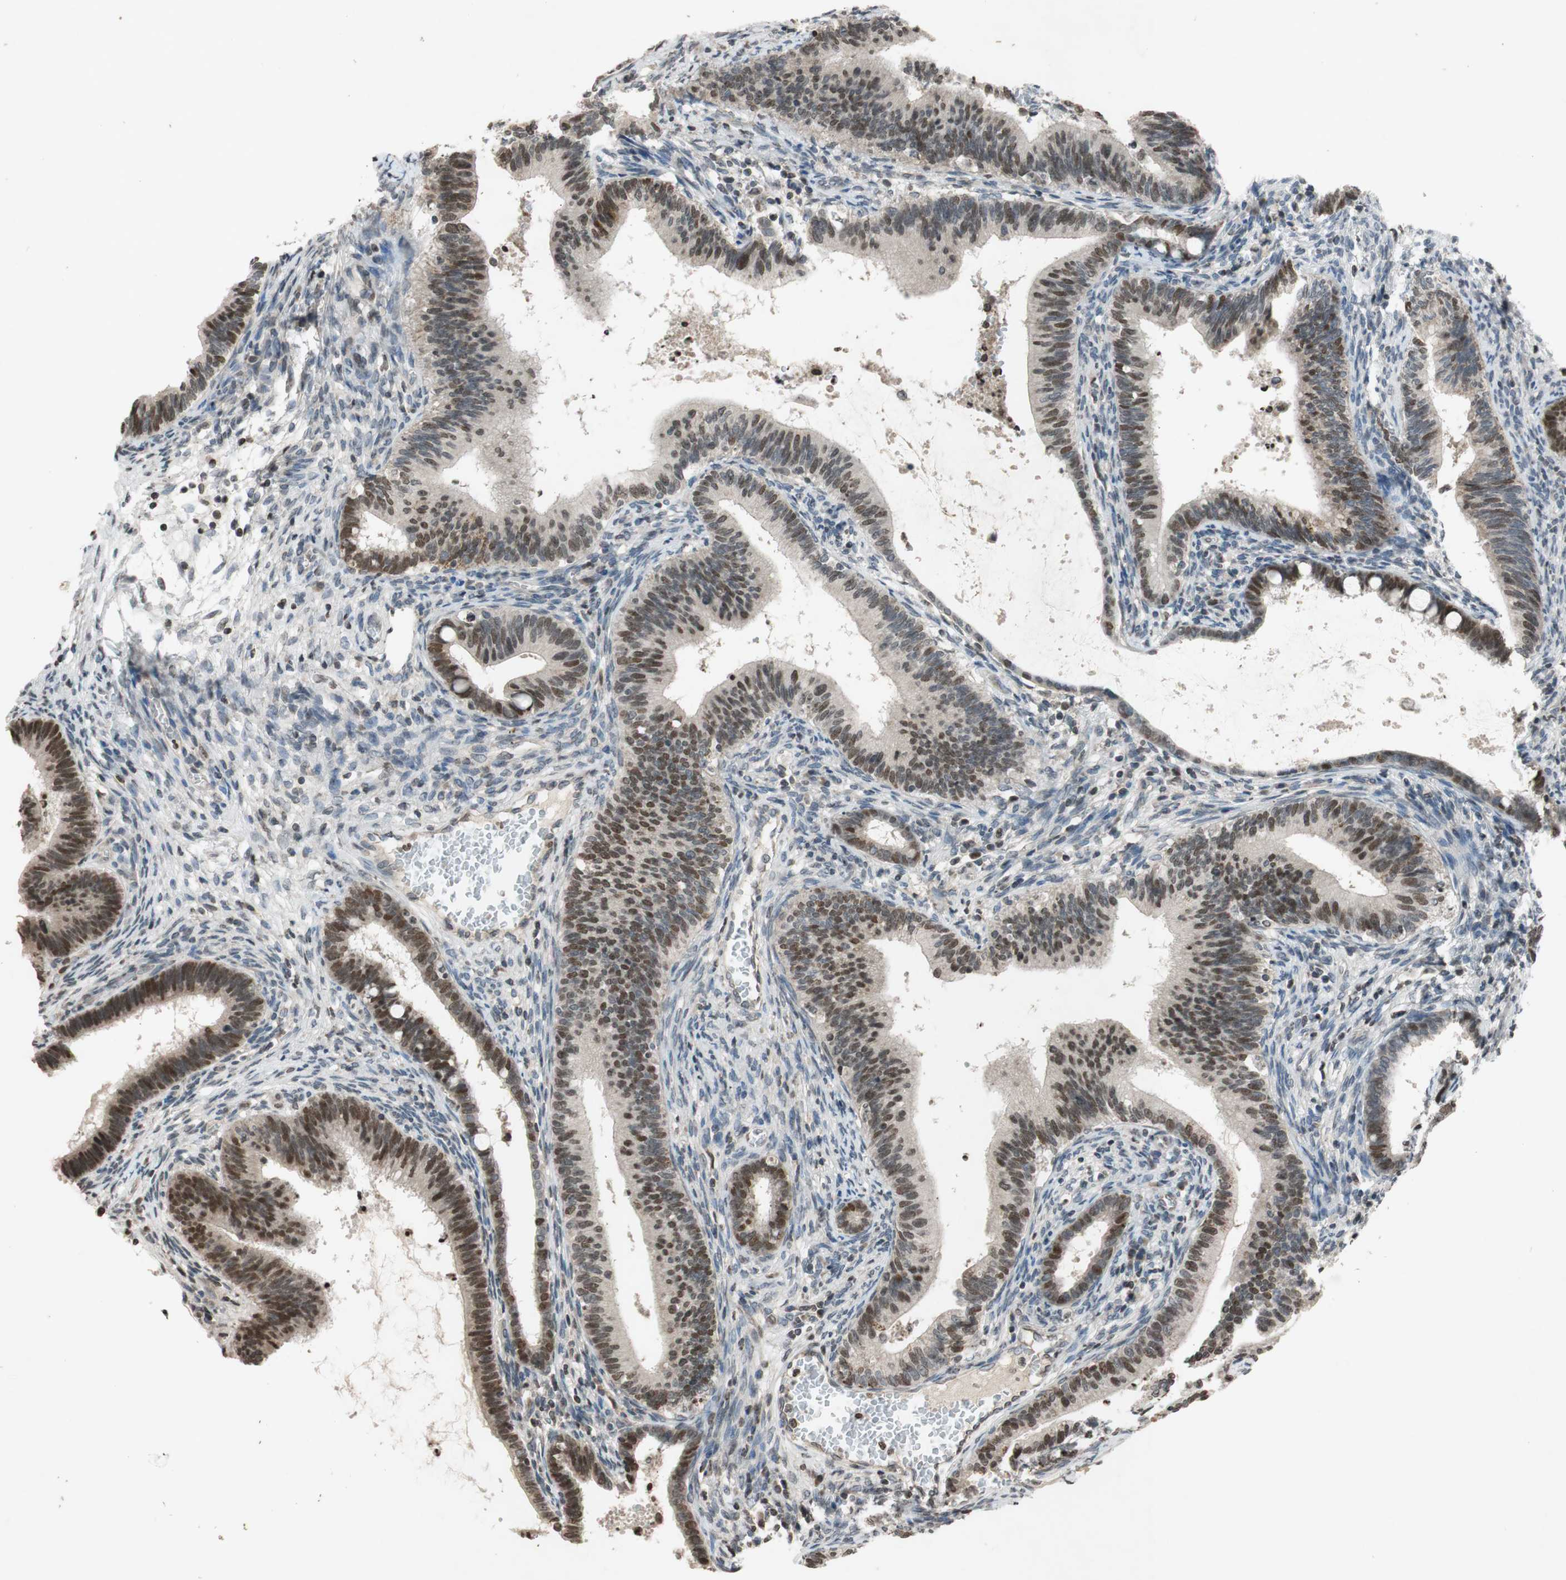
{"staining": {"intensity": "moderate", "quantity": ">75%", "location": "cytoplasmic/membranous,nuclear"}, "tissue": "cervical cancer", "cell_type": "Tumor cells", "image_type": "cancer", "snomed": [{"axis": "morphology", "description": "Adenocarcinoma, NOS"}, {"axis": "topography", "description": "Cervix"}], "caption": "Human cervical adenocarcinoma stained for a protein (brown) exhibits moderate cytoplasmic/membranous and nuclear positive staining in approximately >75% of tumor cells.", "gene": "MCM6", "patient": {"sex": "female", "age": 44}}